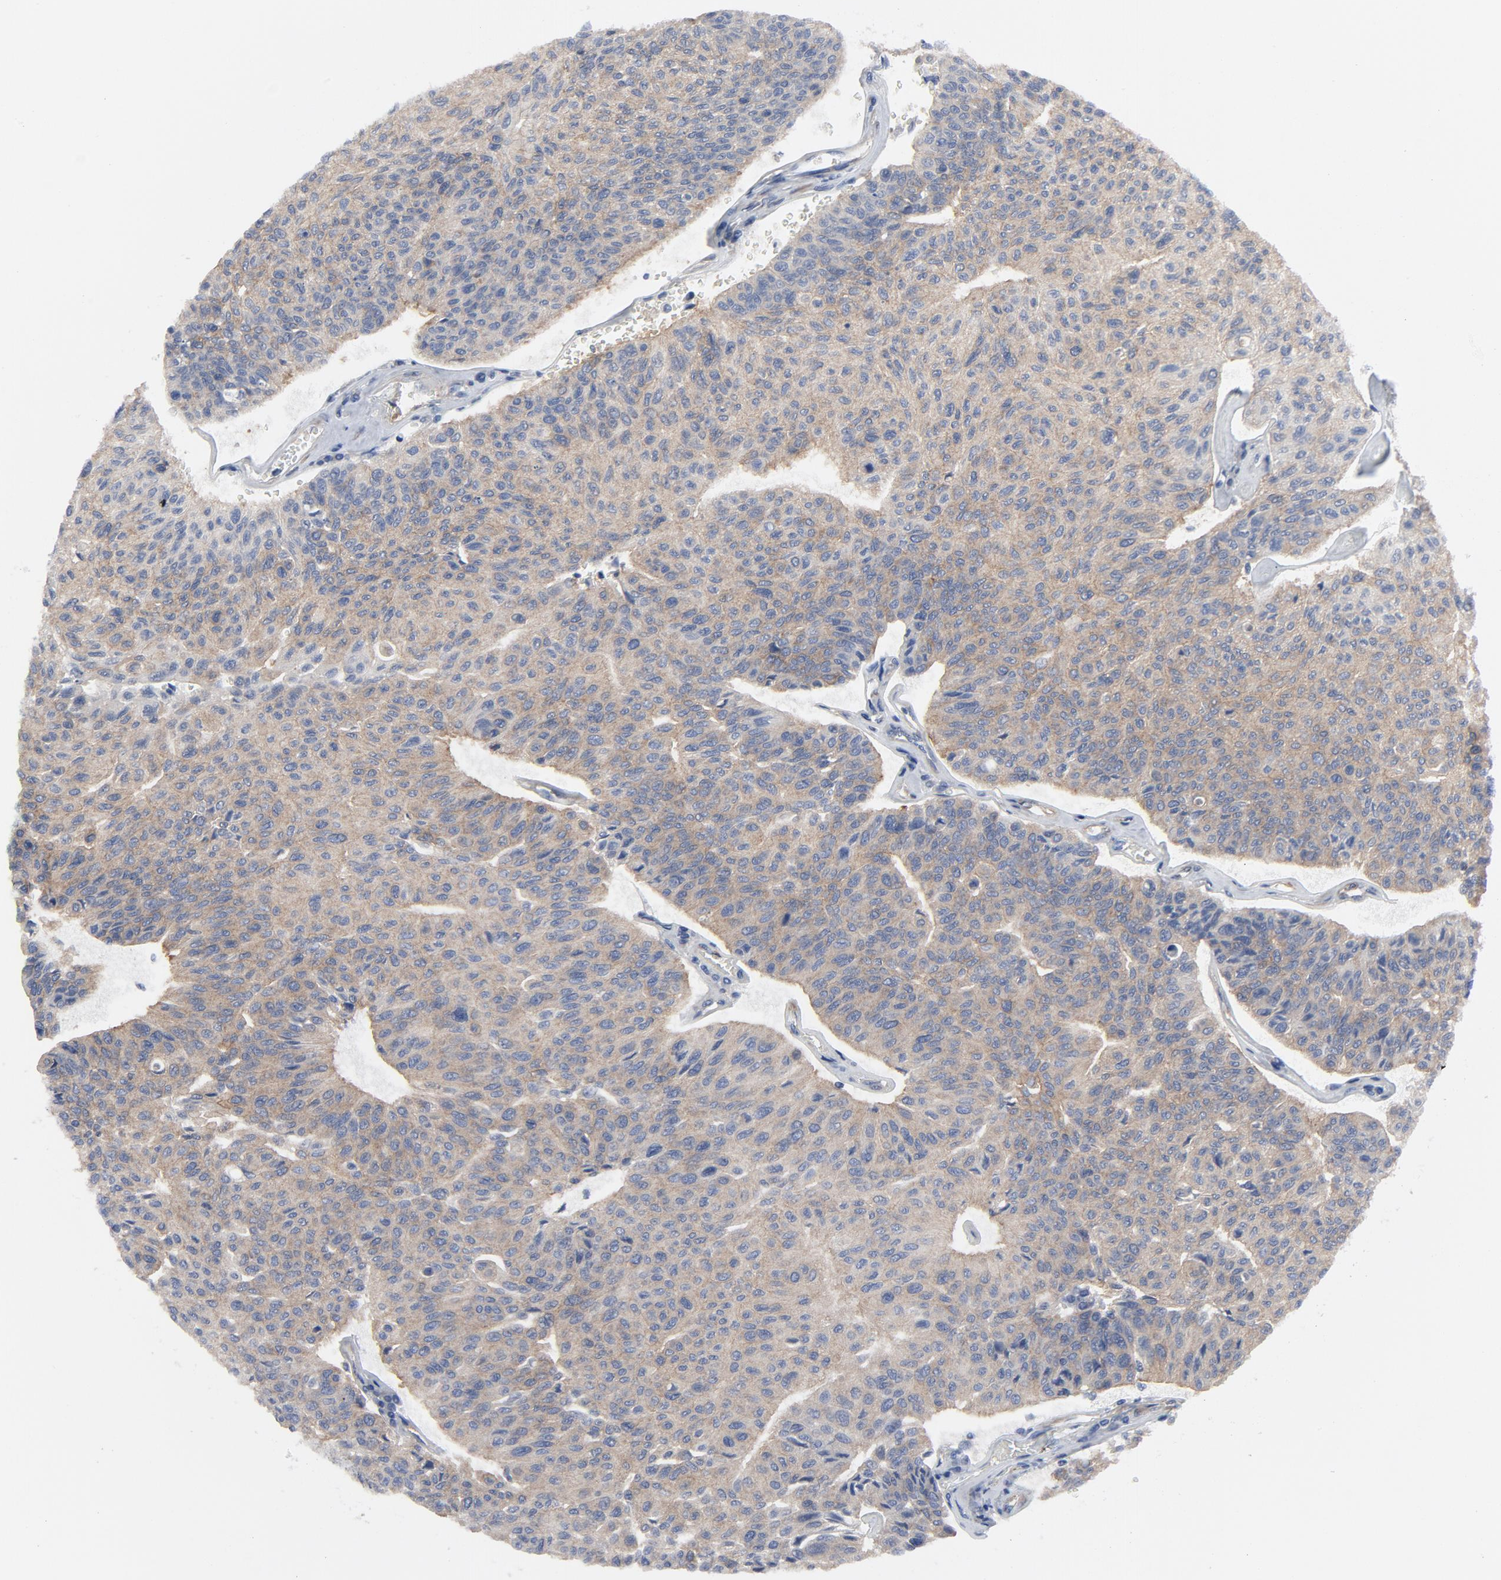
{"staining": {"intensity": "moderate", "quantity": ">75%", "location": "cytoplasmic/membranous"}, "tissue": "urothelial cancer", "cell_type": "Tumor cells", "image_type": "cancer", "snomed": [{"axis": "morphology", "description": "Urothelial carcinoma, High grade"}, {"axis": "topography", "description": "Urinary bladder"}], "caption": "High-magnification brightfield microscopy of high-grade urothelial carcinoma stained with DAB (brown) and counterstained with hematoxylin (blue). tumor cells exhibit moderate cytoplasmic/membranous positivity is appreciated in about>75% of cells. The staining was performed using DAB, with brown indicating positive protein expression. Nuclei are stained blue with hematoxylin.", "gene": "DYNLT3", "patient": {"sex": "male", "age": 66}}